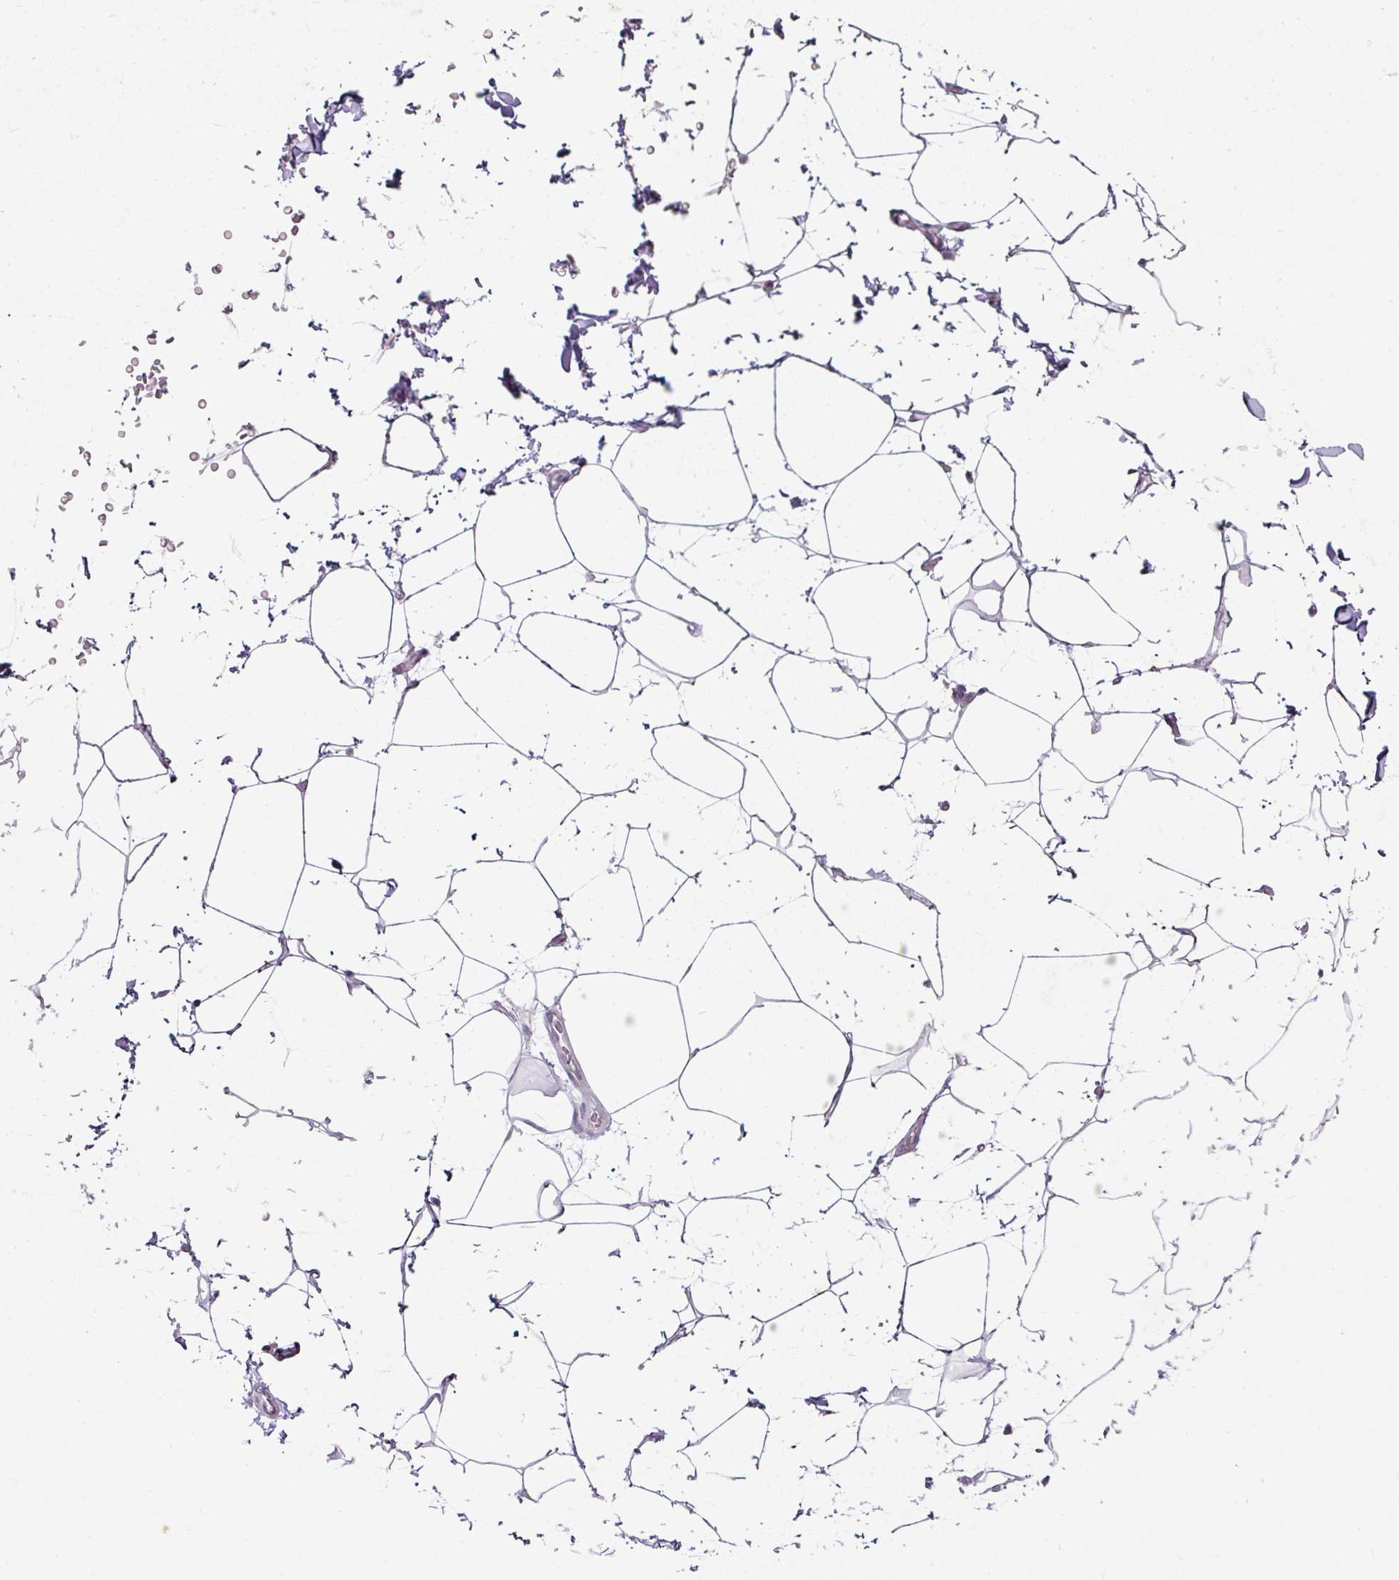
{"staining": {"intensity": "negative", "quantity": "none", "location": "none"}, "tissue": "adipose tissue", "cell_type": "Adipocytes", "image_type": "normal", "snomed": [{"axis": "morphology", "description": "Normal tissue, NOS"}, {"axis": "topography", "description": "Vascular tissue"}, {"axis": "topography", "description": "Peripheral nerve tissue"}], "caption": "DAB immunohistochemical staining of benign human adipose tissue displays no significant staining in adipocytes.", "gene": "ANKRD18A", "patient": {"sex": "male", "age": 41}}